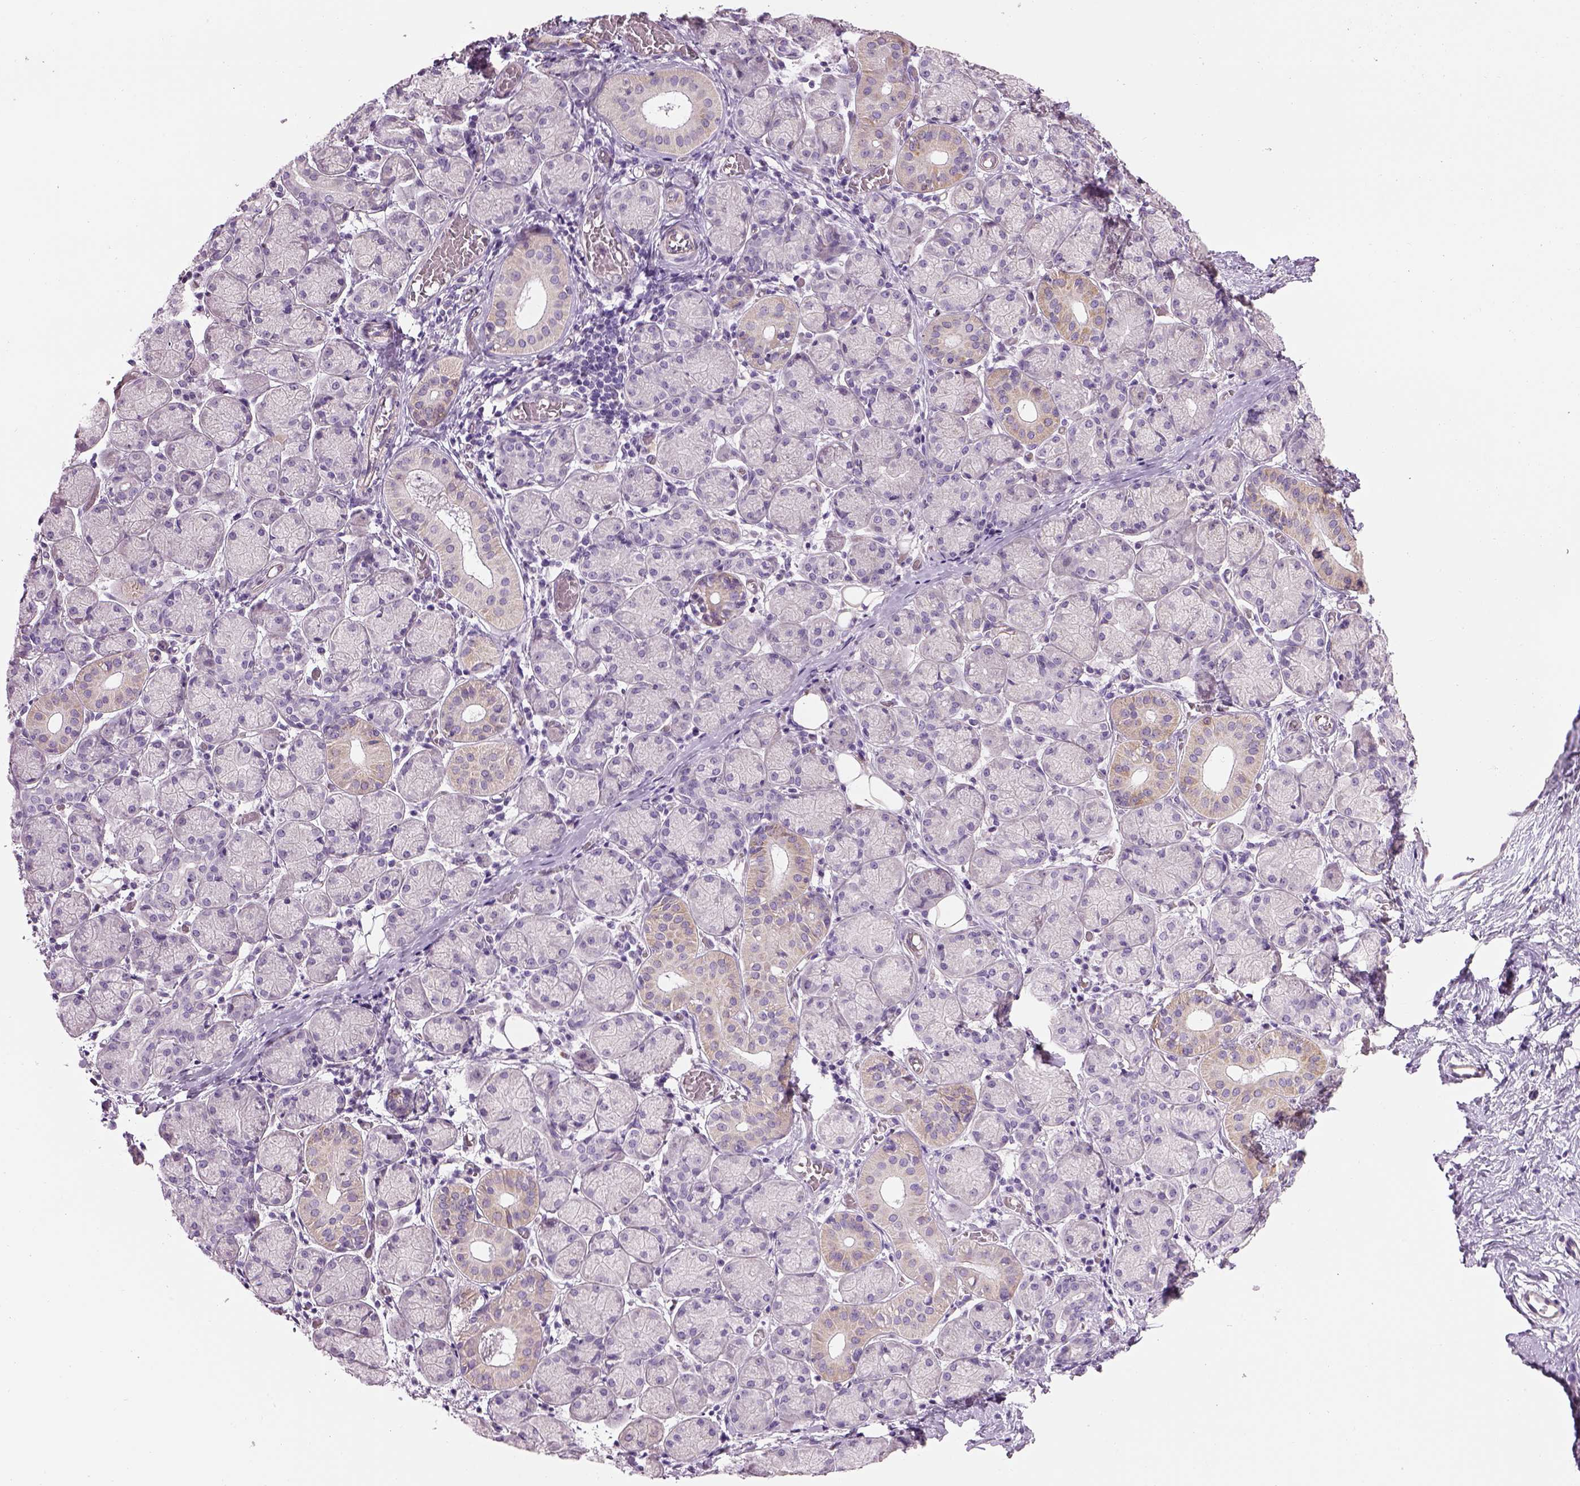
{"staining": {"intensity": "weak", "quantity": "<25%", "location": "cytoplasmic/membranous"}, "tissue": "salivary gland", "cell_type": "Glandular cells", "image_type": "normal", "snomed": [{"axis": "morphology", "description": "Normal tissue, NOS"}, {"axis": "topography", "description": "Salivary gland"}, {"axis": "topography", "description": "Peripheral nerve tissue"}], "caption": "The immunohistochemistry histopathology image has no significant staining in glandular cells of salivary gland. Brightfield microscopy of immunohistochemistry stained with DAB (3,3'-diaminobenzidine) (brown) and hematoxylin (blue), captured at high magnification.", "gene": "IFT52", "patient": {"sex": "female", "age": 24}}